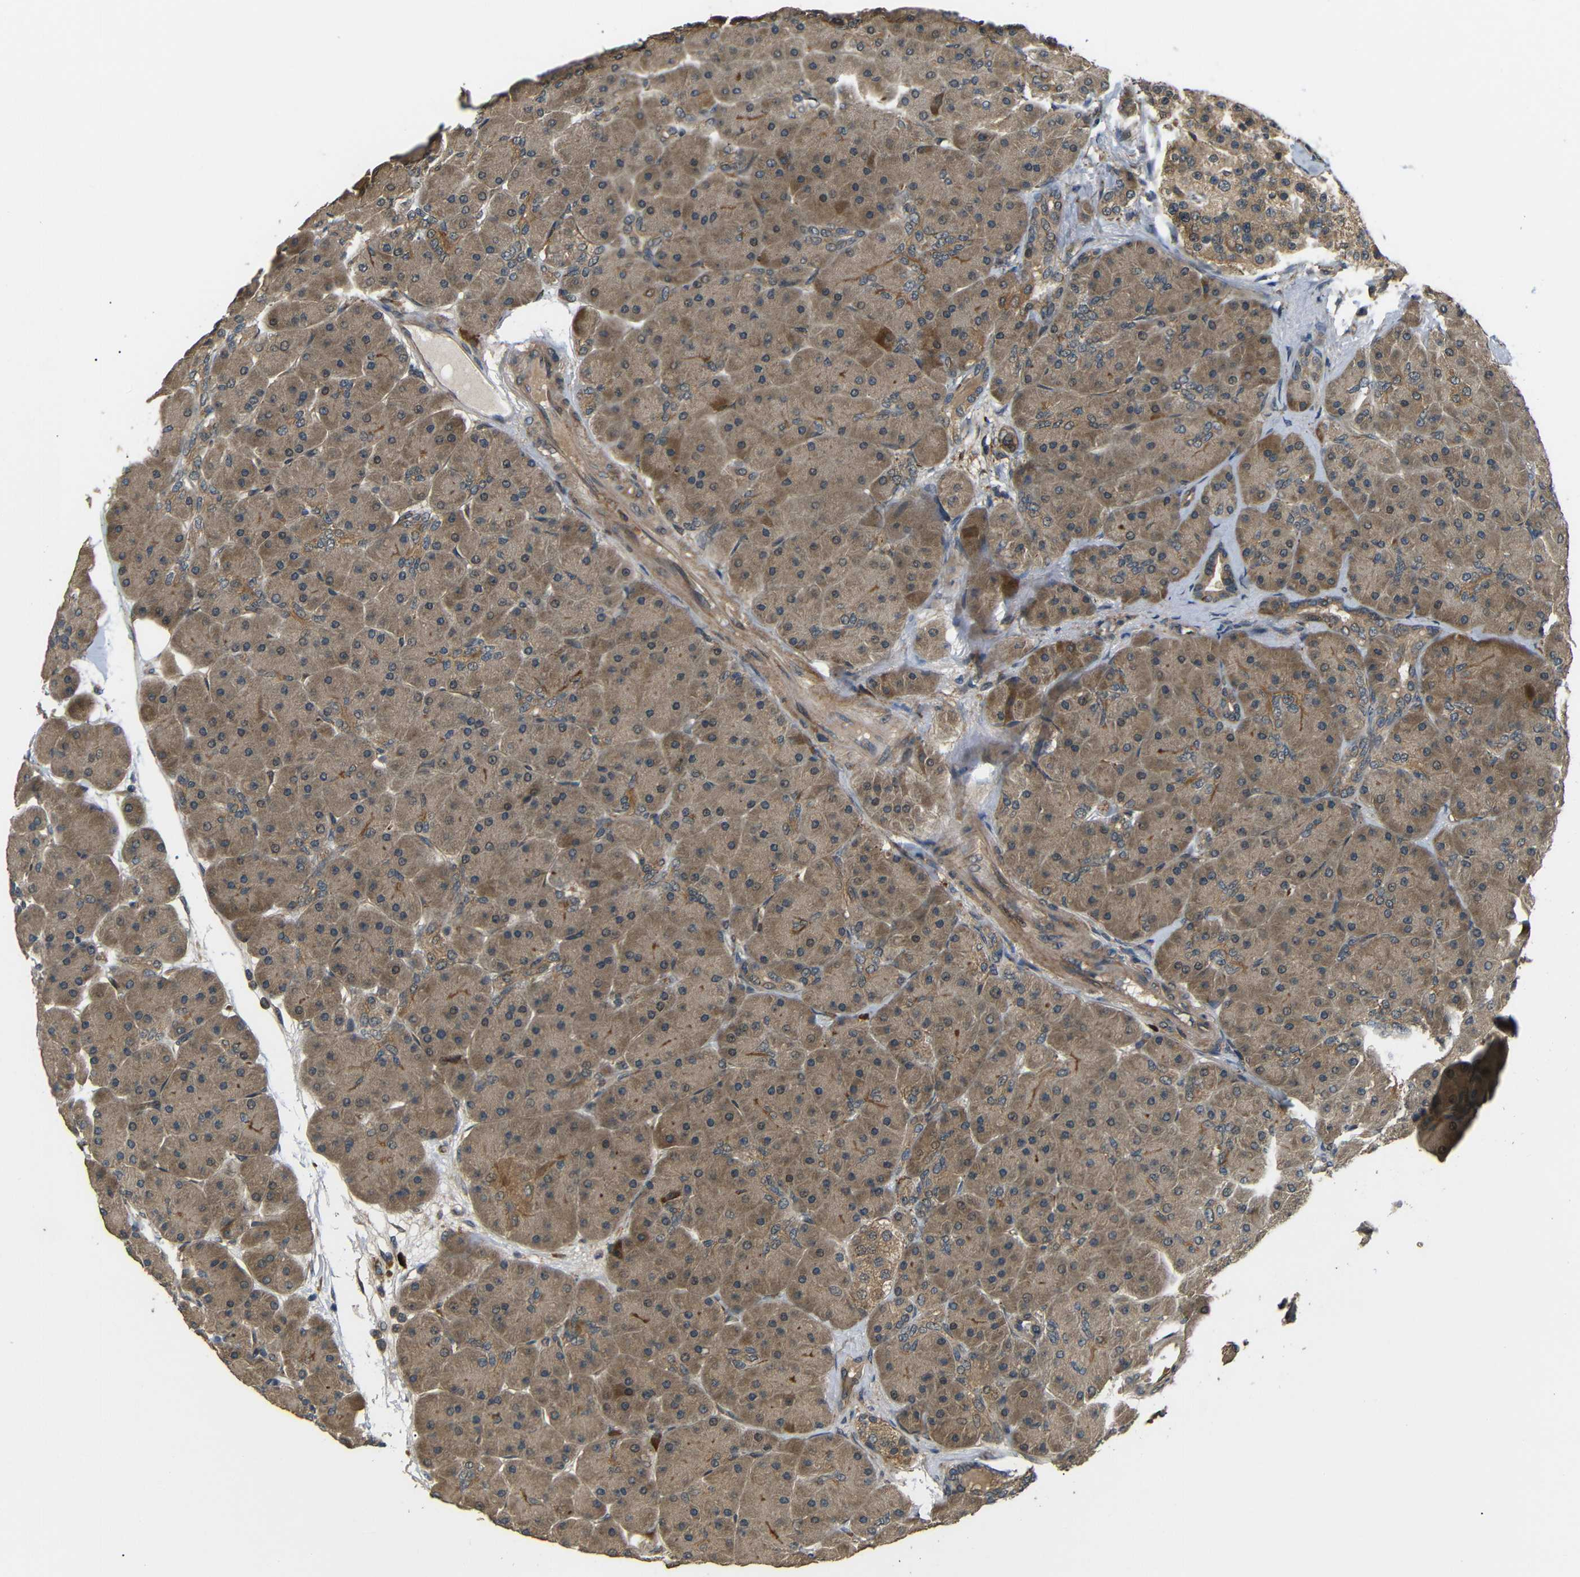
{"staining": {"intensity": "moderate", "quantity": ">75%", "location": "cytoplasmic/membranous"}, "tissue": "pancreas", "cell_type": "Exocrine glandular cells", "image_type": "normal", "snomed": [{"axis": "morphology", "description": "Normal tissue, NOS"}, {"axis": "topography", "description": "Pancreas"}], "caption": "Protein expression analysis of unremarkable human pancreas reveals moderate cytoplasmic/membranous expression in about >75% of exocrine glandular cells. The protein of interest is stained brown, and the nuclei are stained in blue (DAB IHC with brightfield microscopy, high magnification).", "gene": "EPHB2", "patient": {"sex": "male", "age": 66}}